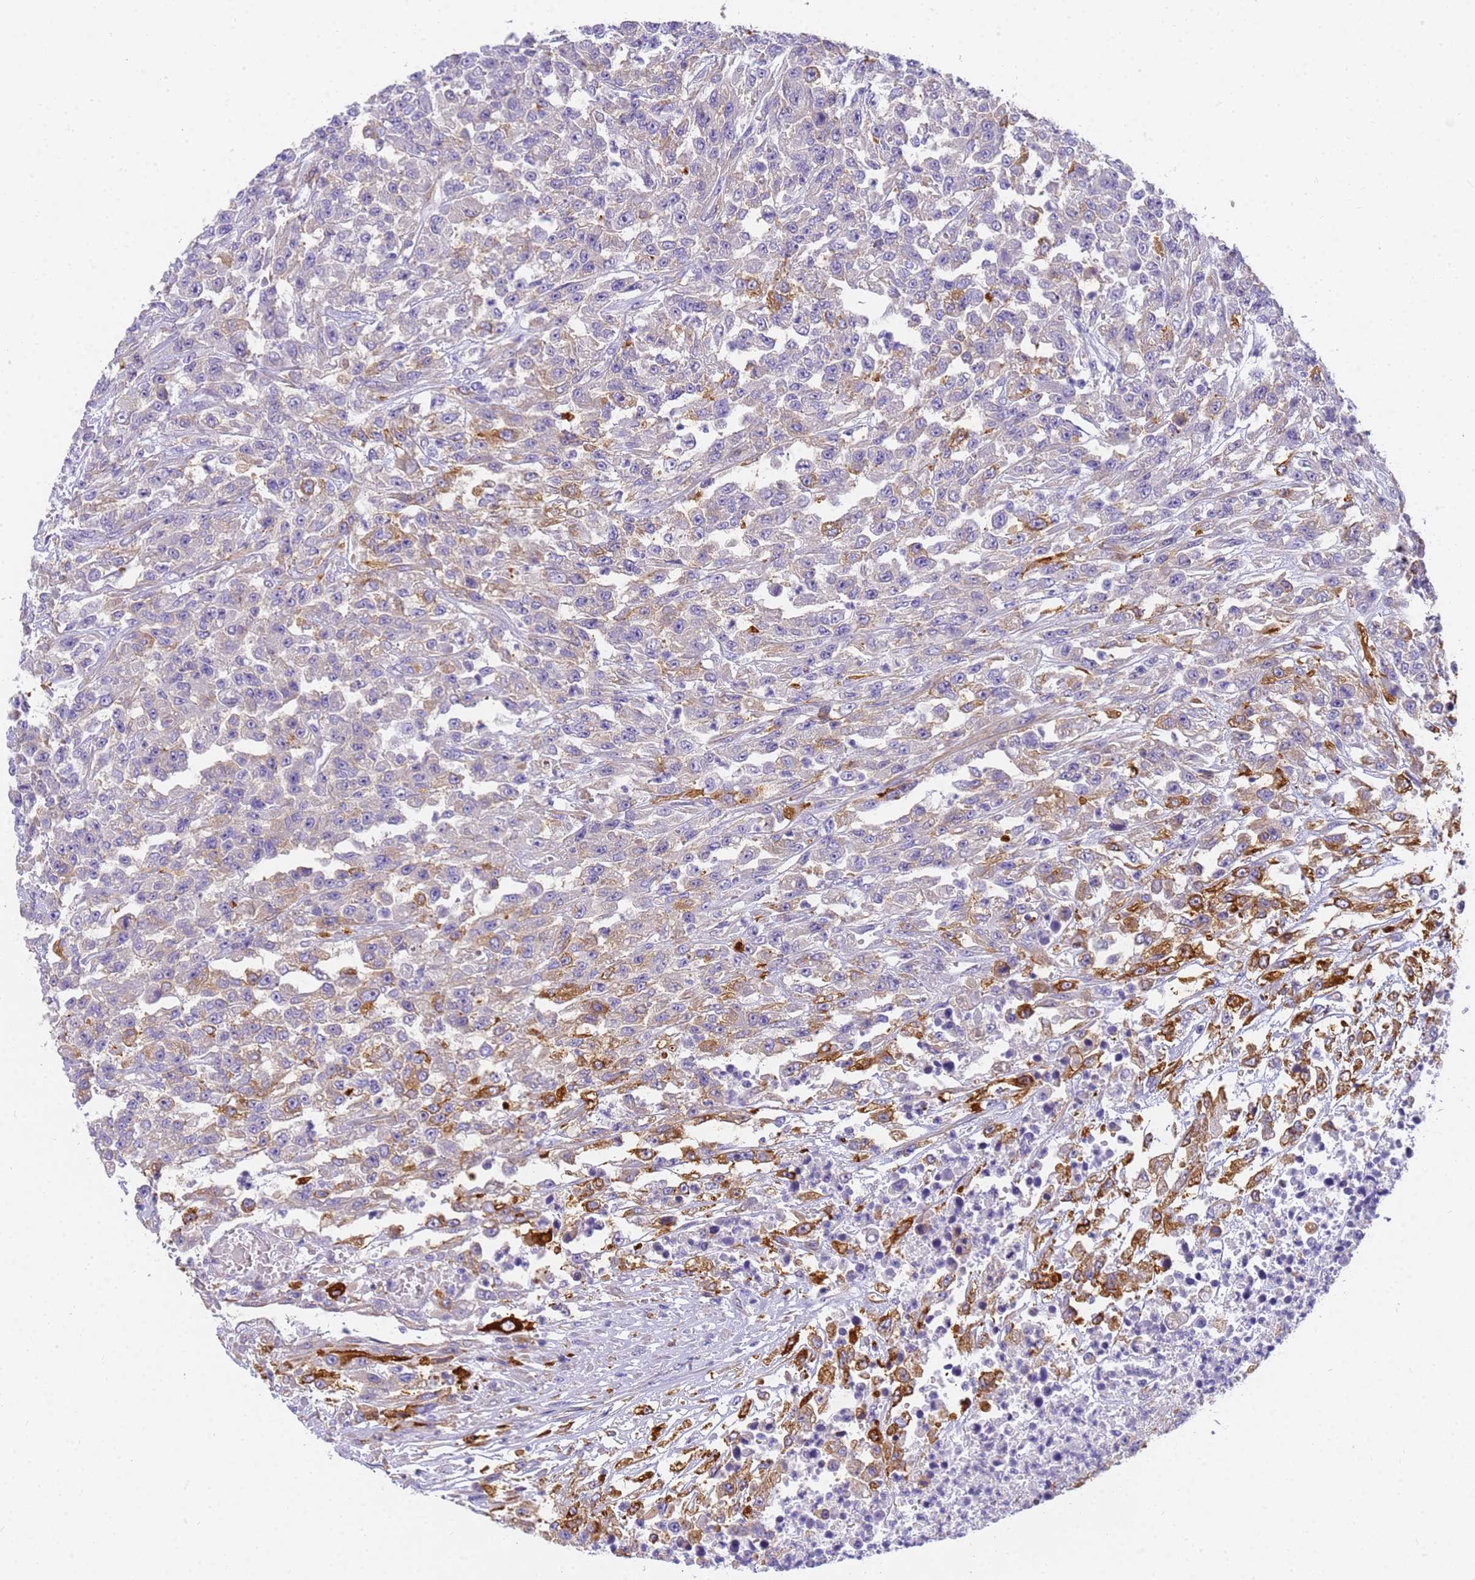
{"staining": {"intensity": "strong", "quantity": "<25%", "location": "cytoplasmic/membranous"}, "tissue": "urothelial cancer", "cell_type": "Tumor cells", "image_type": "cancer", "snomed": [{"axis": "morphology", "description": "Urothelial carcinoma, High grade"}, {"axis": "topography", "description": "Urinary bladder"}], "caption": "Human high-grade urothelial carcinoma stained for a protein (brown) shows strong cytoplasmic/membranous positive positivity in about <25% of tumor cells.", "gene": "MVB12A", "patient": {"sex": "male", "age": 46}}